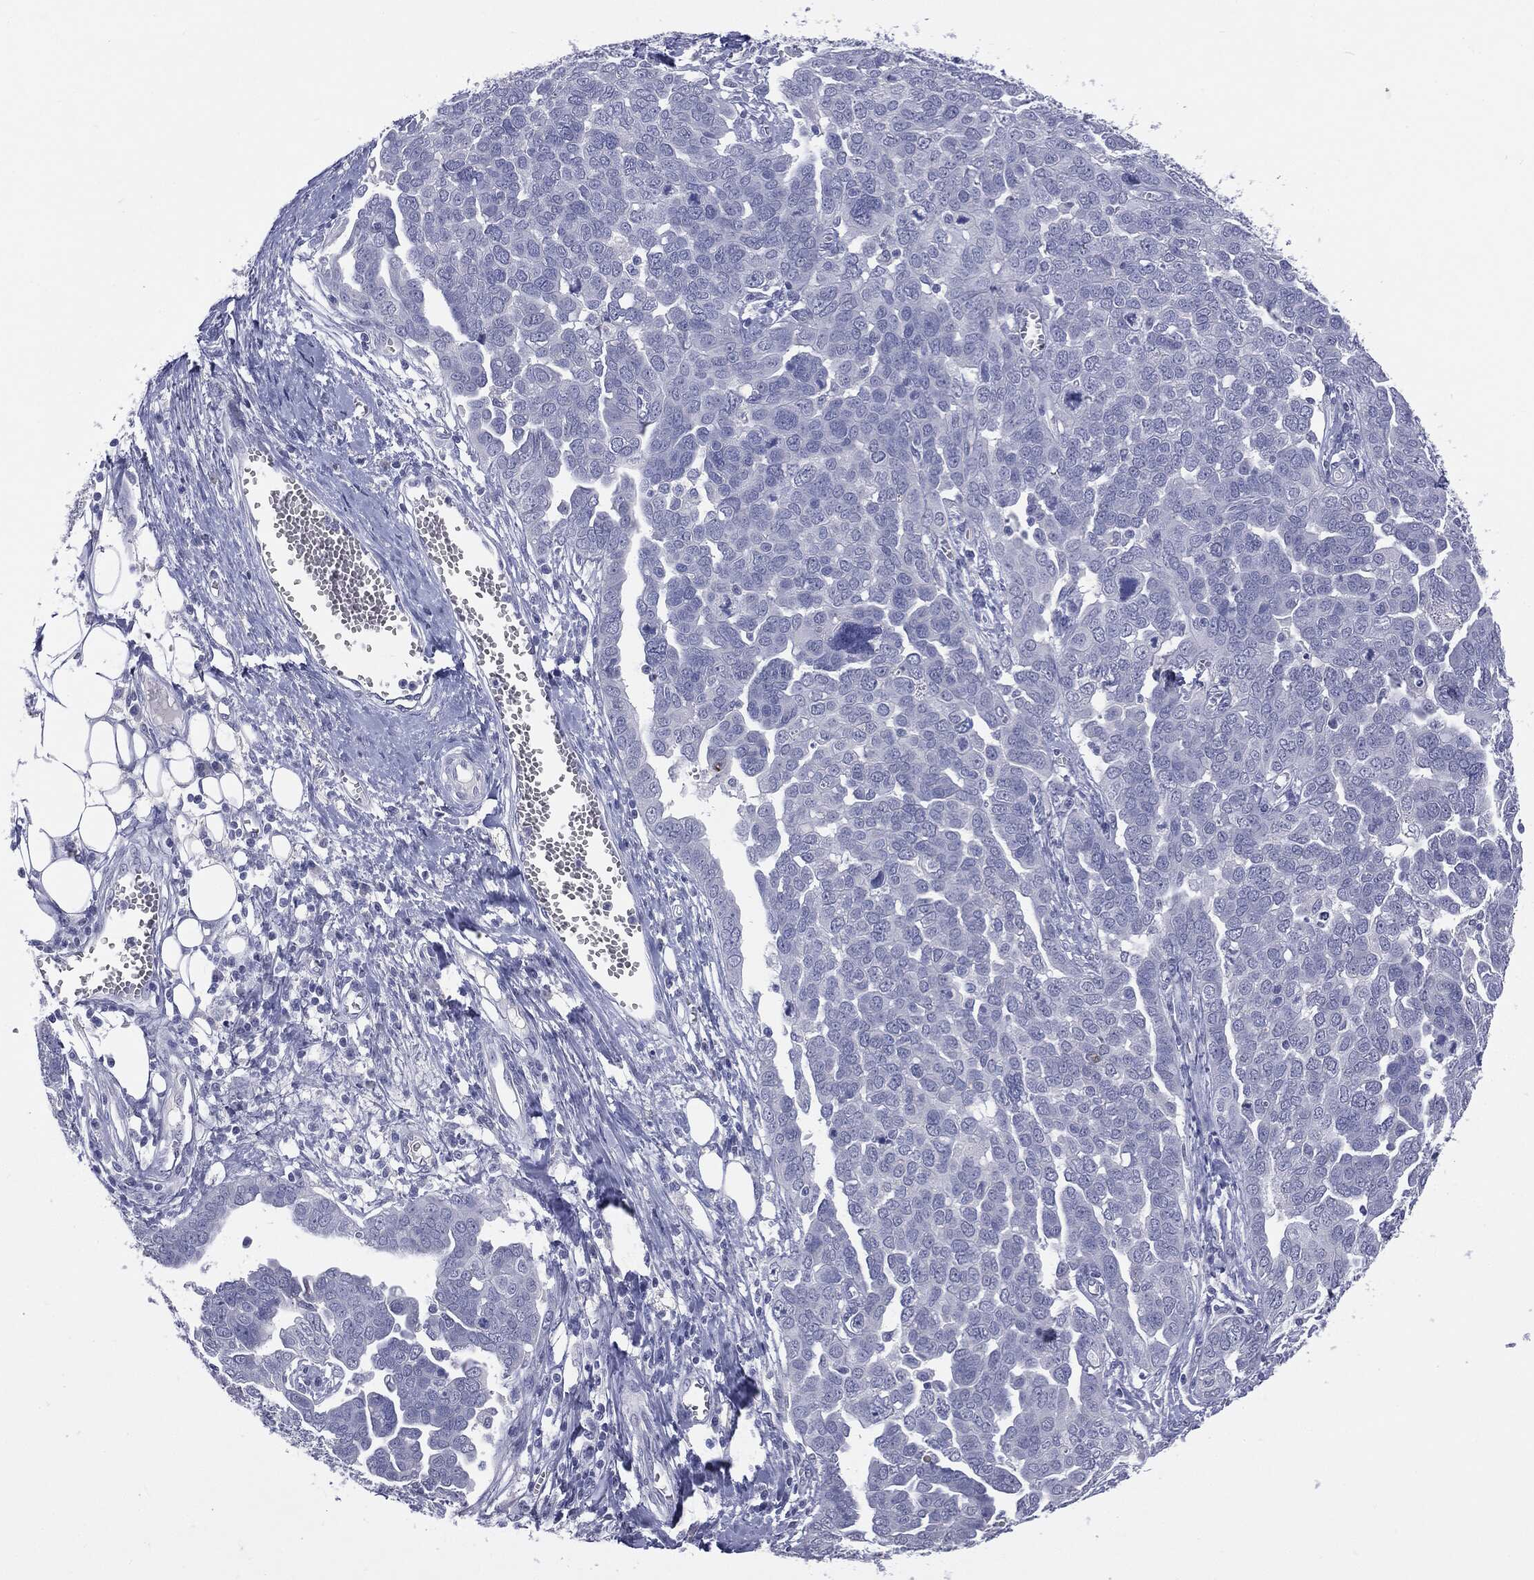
{"staining": {"intensity": "negative", "quantity": "none", "location": "none"}, "tissue": "ovarian cancer", "cell_type": "Tumor cells", "image_type": "cancer", "snomed": [{"axis": "morphology", "description": "Cystadenocarcinoma, serous, NOS"}, {"axis": "topography", "description": "Ovary"}], "caption": "Ovarian cancer was stained to show a protein in brown. There is no significant positivity in tumor cells.", "gene": "TSHB", "patient": {"sex": "female", "age": 59}}